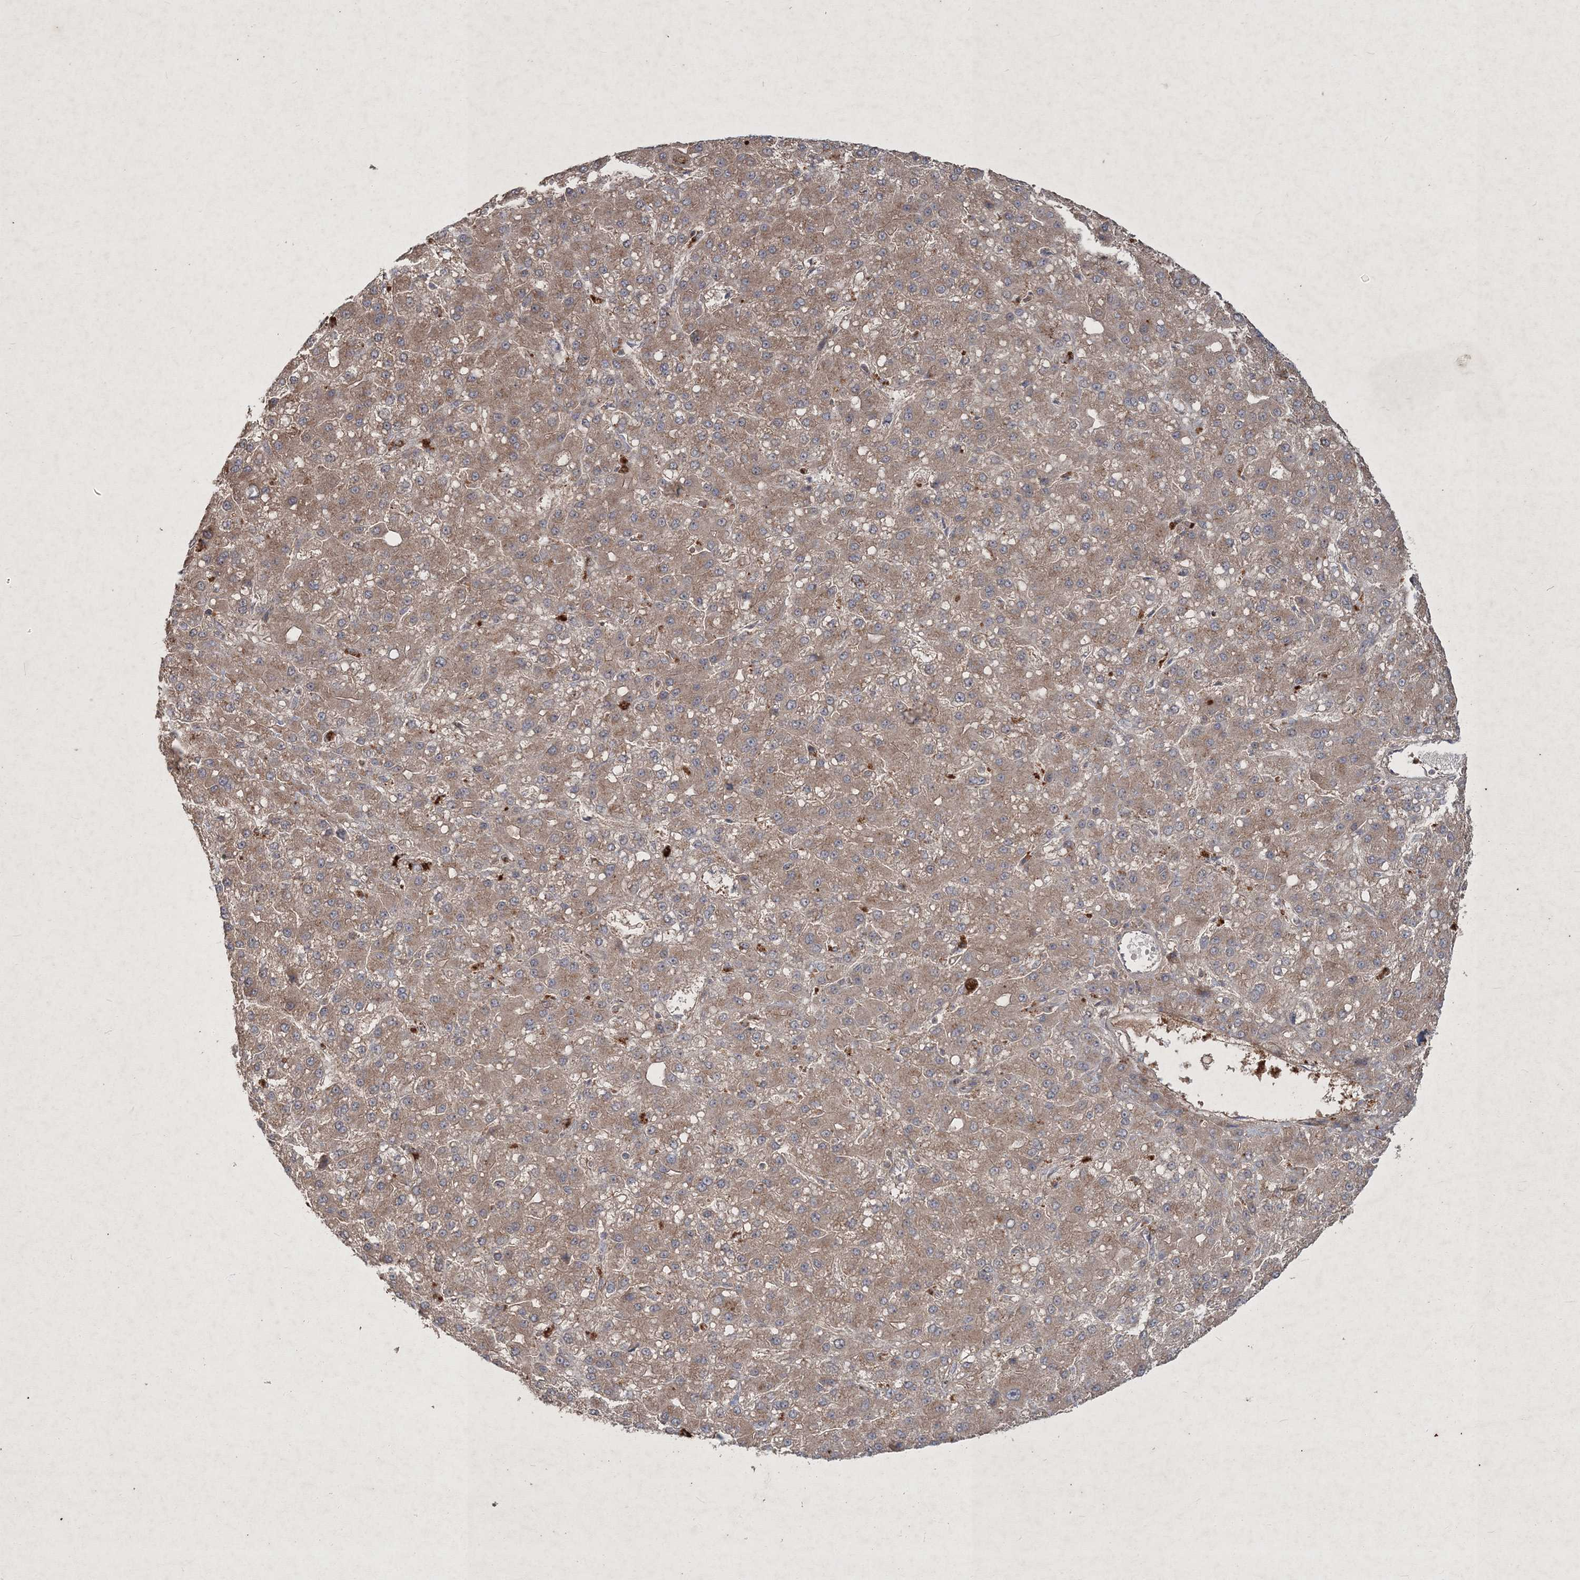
{"staining": {"intensity": "moderate", "quantity": ">75%", "location": "cytoplasmic/membranous"}, "tissue": "liver cancer", "cell_type": "Tumor cells", "image_type": "cancer", "snomed": [{"axis": "morphology", "description": "Carcinoma, Hepatocellular, NOS"}, {"axis": "topography", "description": "Liver"}], "caption": "A brown stain shows moderate cytoplasmic/membranous staining of a protein in liver cancer (hepatocellular carcinoma) tumor cells.", "gene": "SPRY1", "patient": {"sex": "male", "age": 67}}